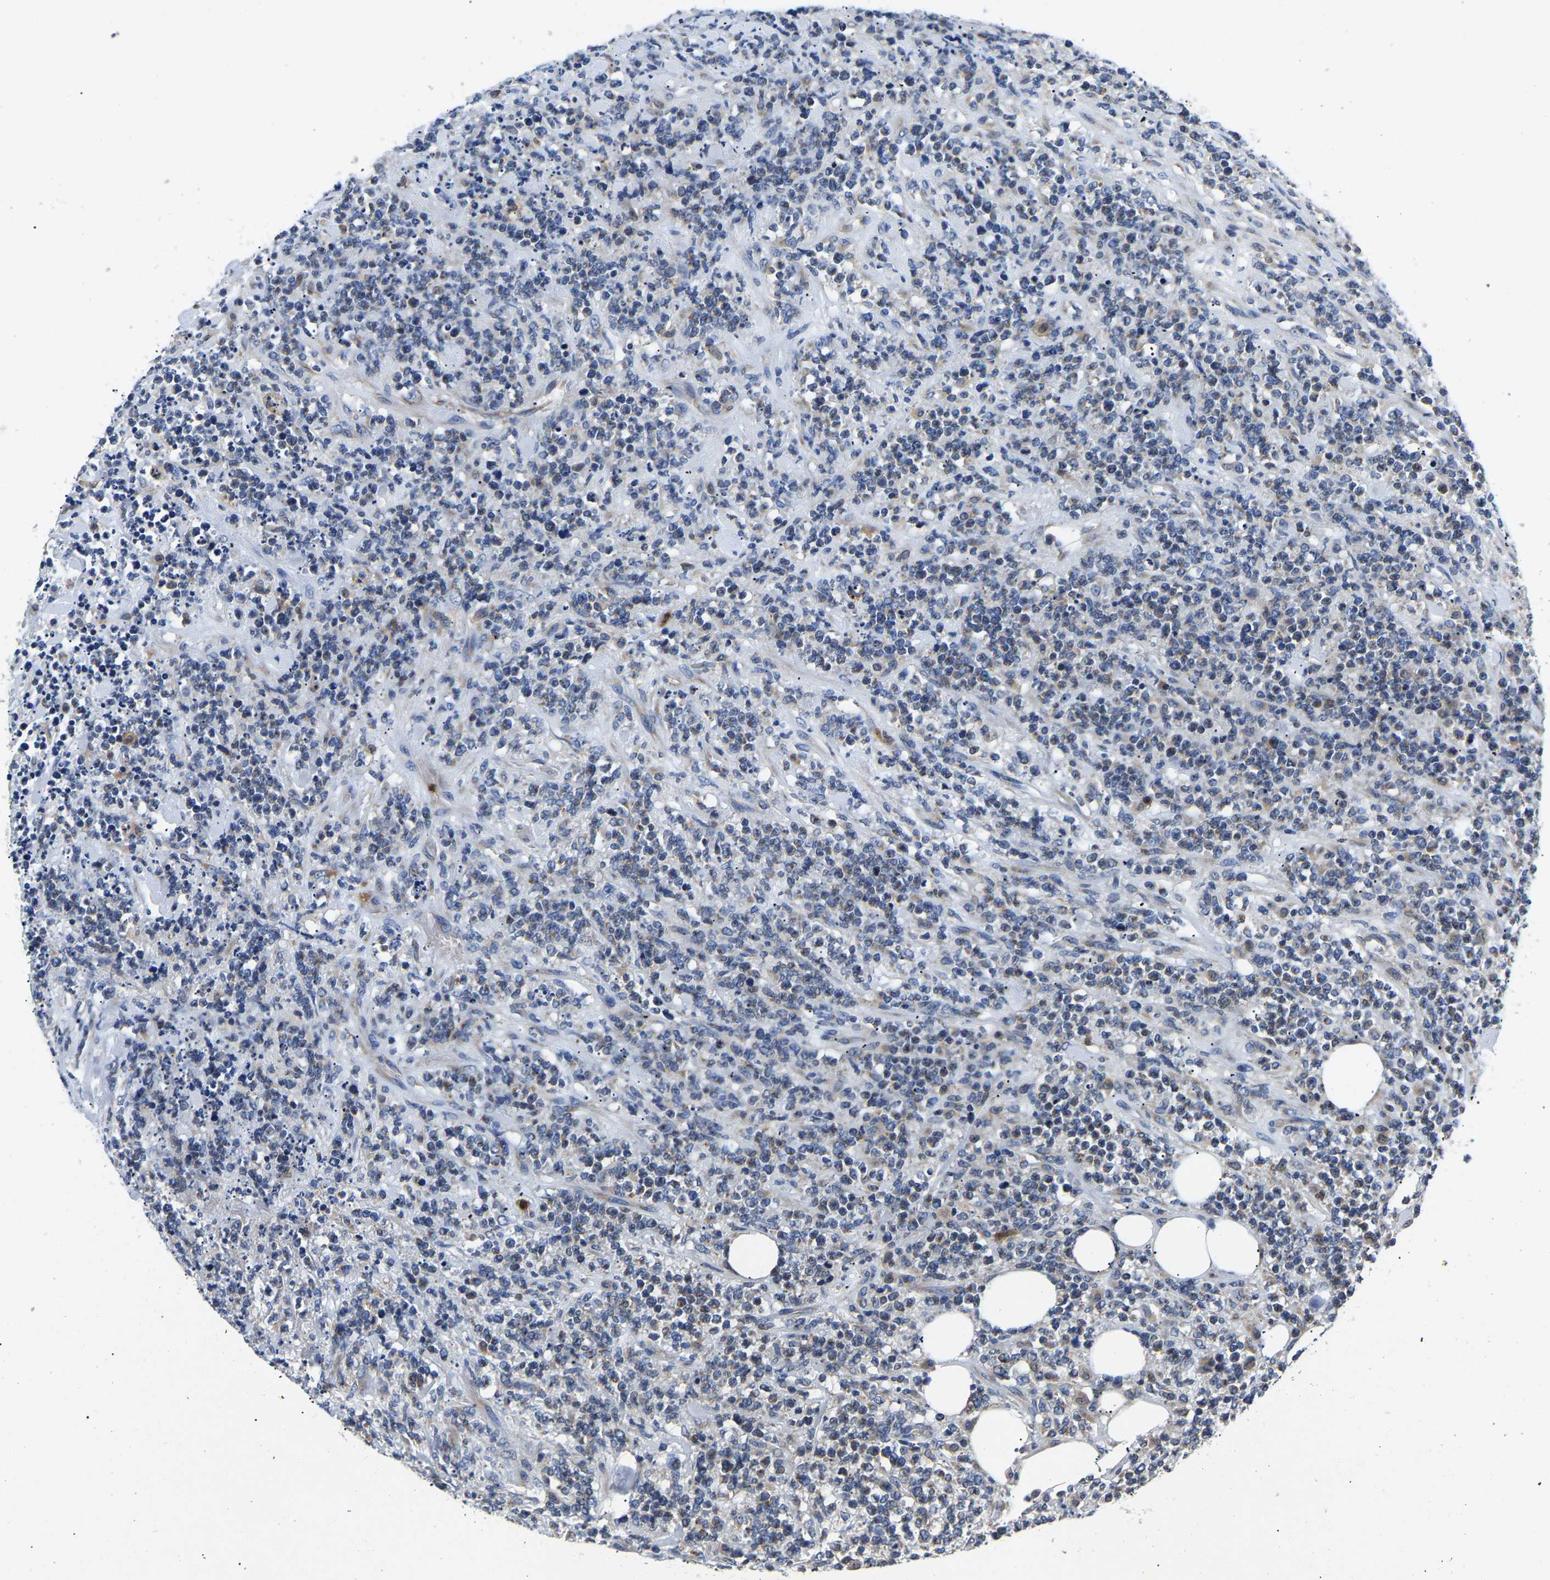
{"staining": {"intensity": "negative", "quantity": "none", "location": "none"}, "tissue": "lymphoma", "cell_type": "Tumor cells", "image_type": "cancer", "snomed": [{"axis": "morphology", "description": "Malignant lymphoma, non-Hodgkin's type, High grade"}, {"axis": "topography", "description": "Soft tissue"}], "caption": "High magnification brightfield microscopy of high-grade malignant lymphoma, non-Hodgkin's type stained with DAB (brown) and counterstained with hematoxylin (blue): tumor cells show no significant expression.", "gene": "TOR1B", "patient": {"sex": "male", "age": 18}}